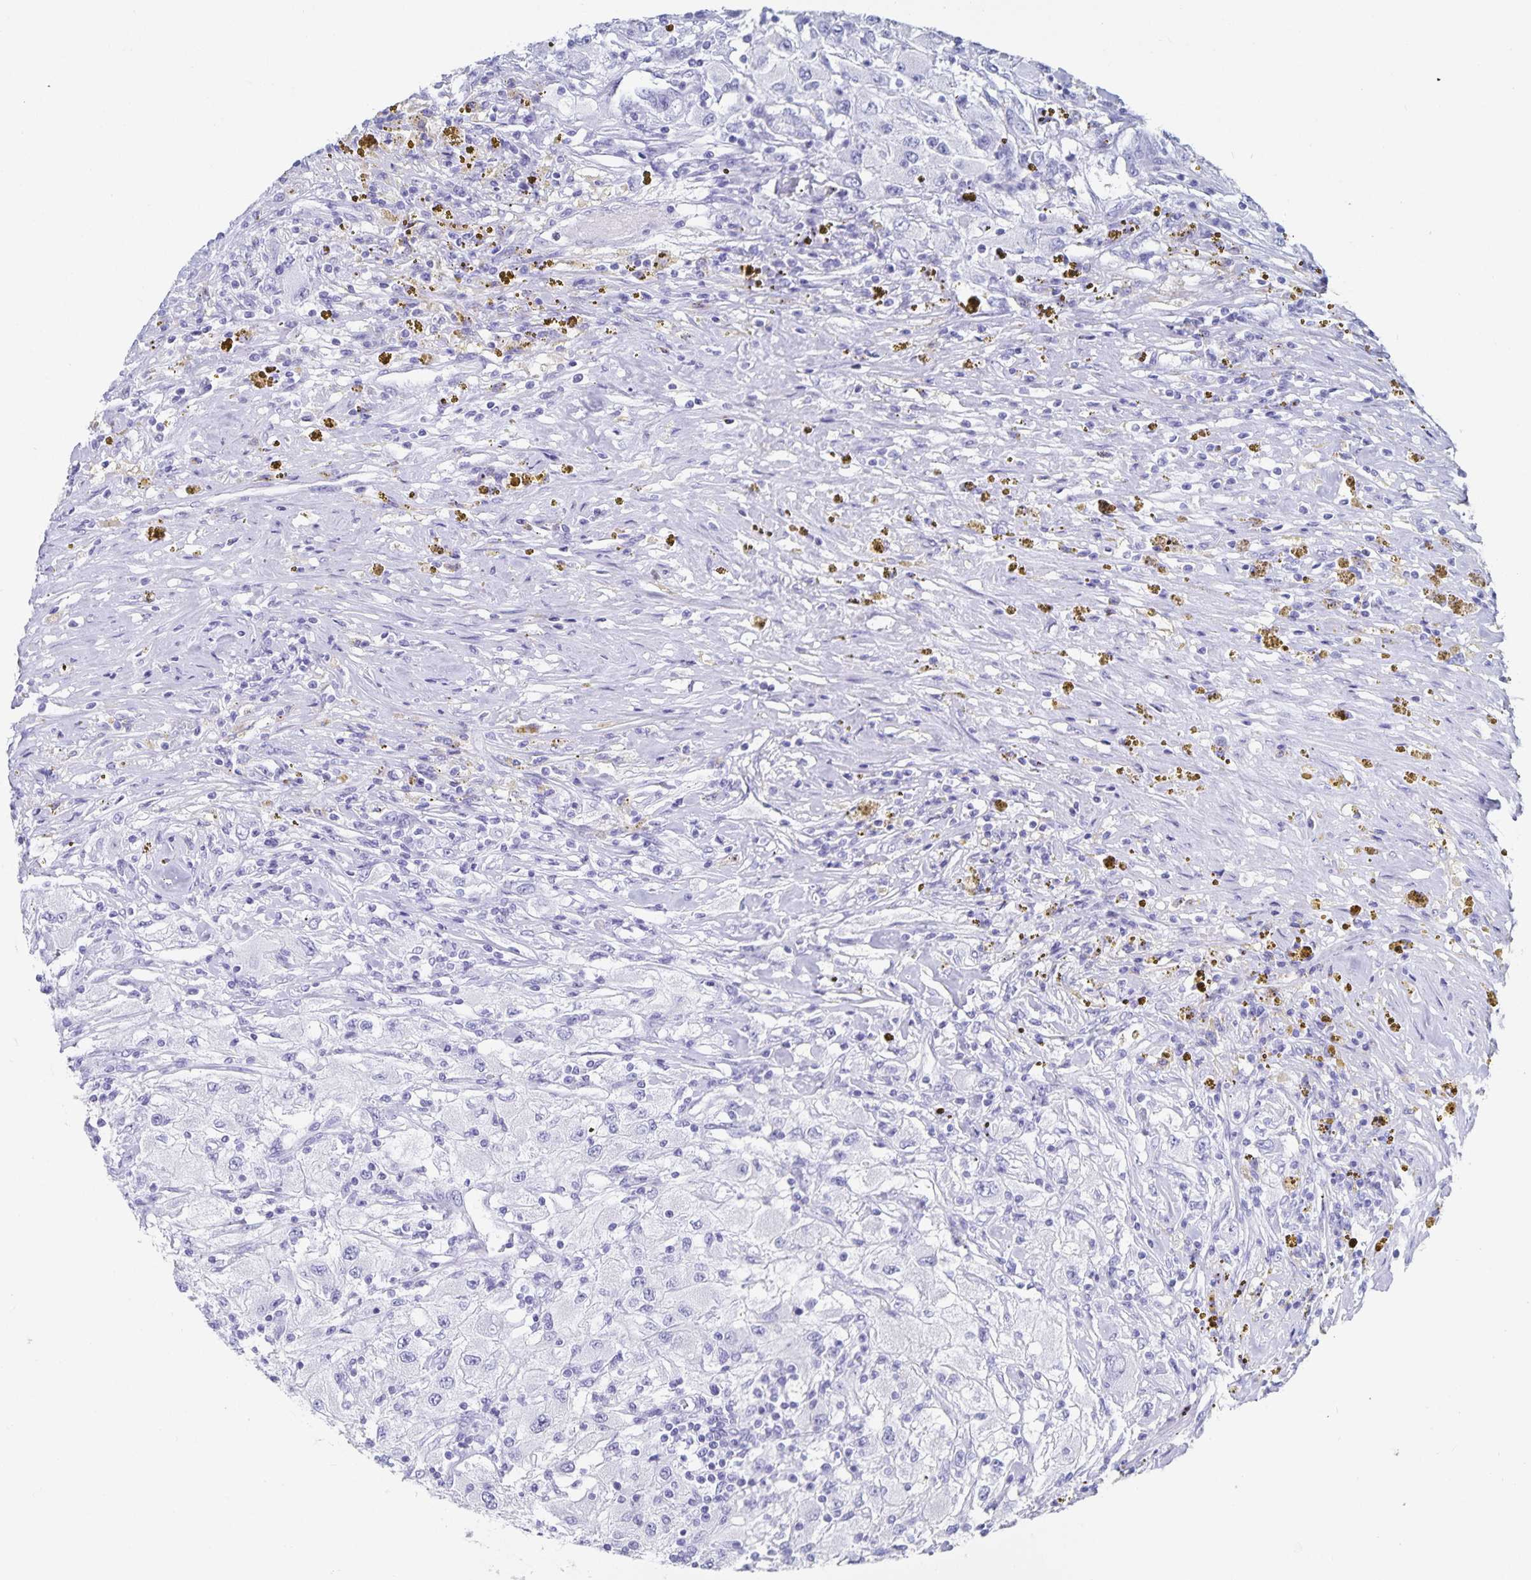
{"staining": {"intensity": "negative", "quantity": "none", "location": "none"}, "tissue": "renal cancer", "cell_type": "Tumor cells", "image_type": "cancer", "snomed": [{"axis": "morphology", "description": "Adenocarcinoma, NOS"}, {"axis": "topography", "description": "Kidney"}], "caption": "Renal cancer (adenocarcinoma) was stained to show a protein in brown. There is no significant expression in tumor cells.", "gene": "C19orf73", "patient": {"sex": "female", "age": 67}}